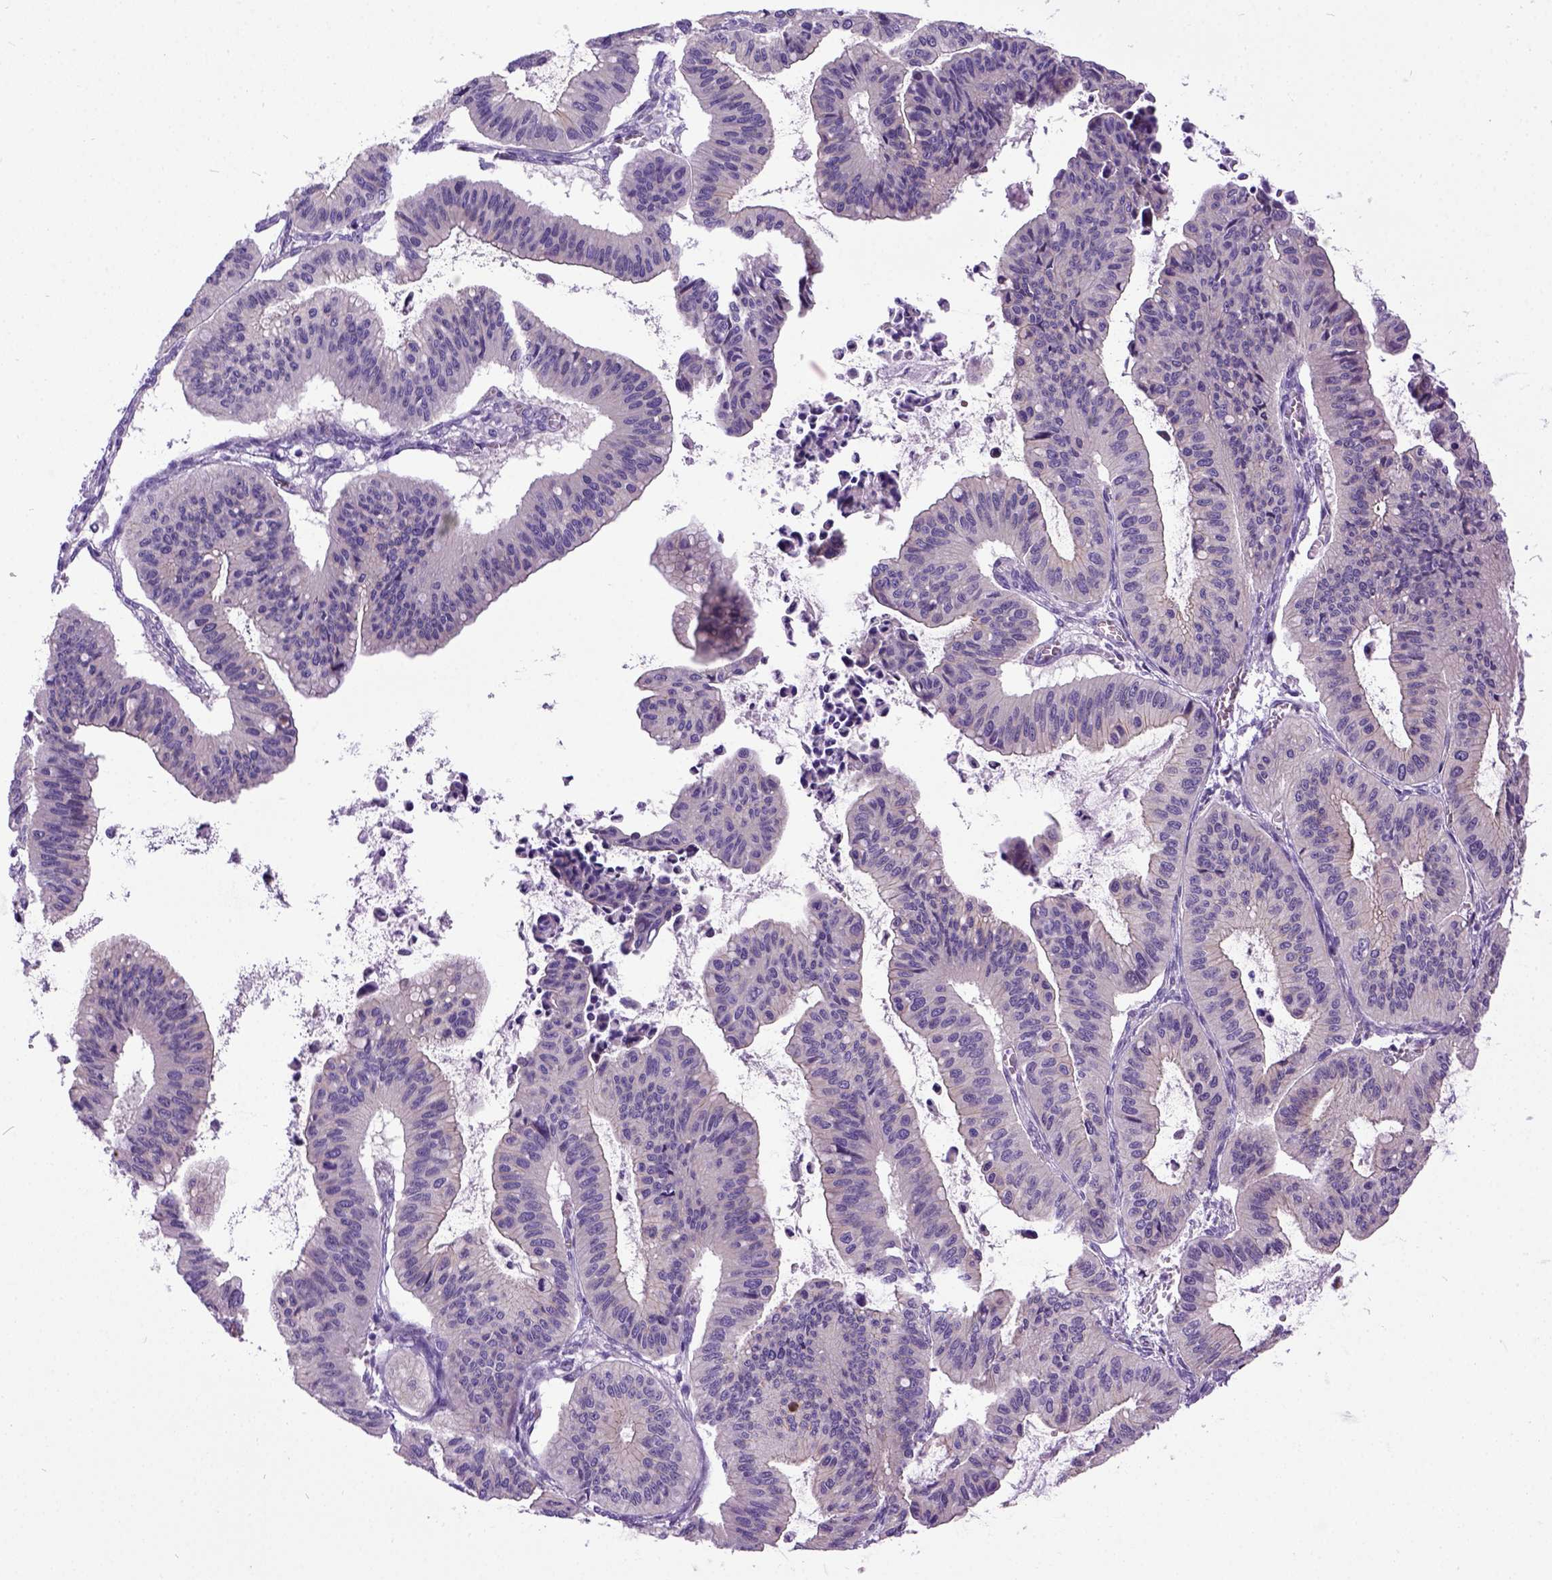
{"staining": {"intensity": "weak", "quantity": "25%-75%", "location": "cytoplasmic/membranous"}, "tissue": "ovarian cancer", "cell_type": "Tumor cells", "image_type": "cancer", "snomed": [{"axis": "morphology", "description": "Cystadenocarcinoma, mucinous, NOS"}, {"axis": "topography", "description": "Ovary"}], "caption": "Immunohistochemical staining of human ovarian mucinous cystadenocarcinoma exhibits weak cytoplasmic/membranous protein positivity in approximately 25%-75% of tumor cells.", "gene": "NEK5", "patient": {"sex": "female", "age": 72}}